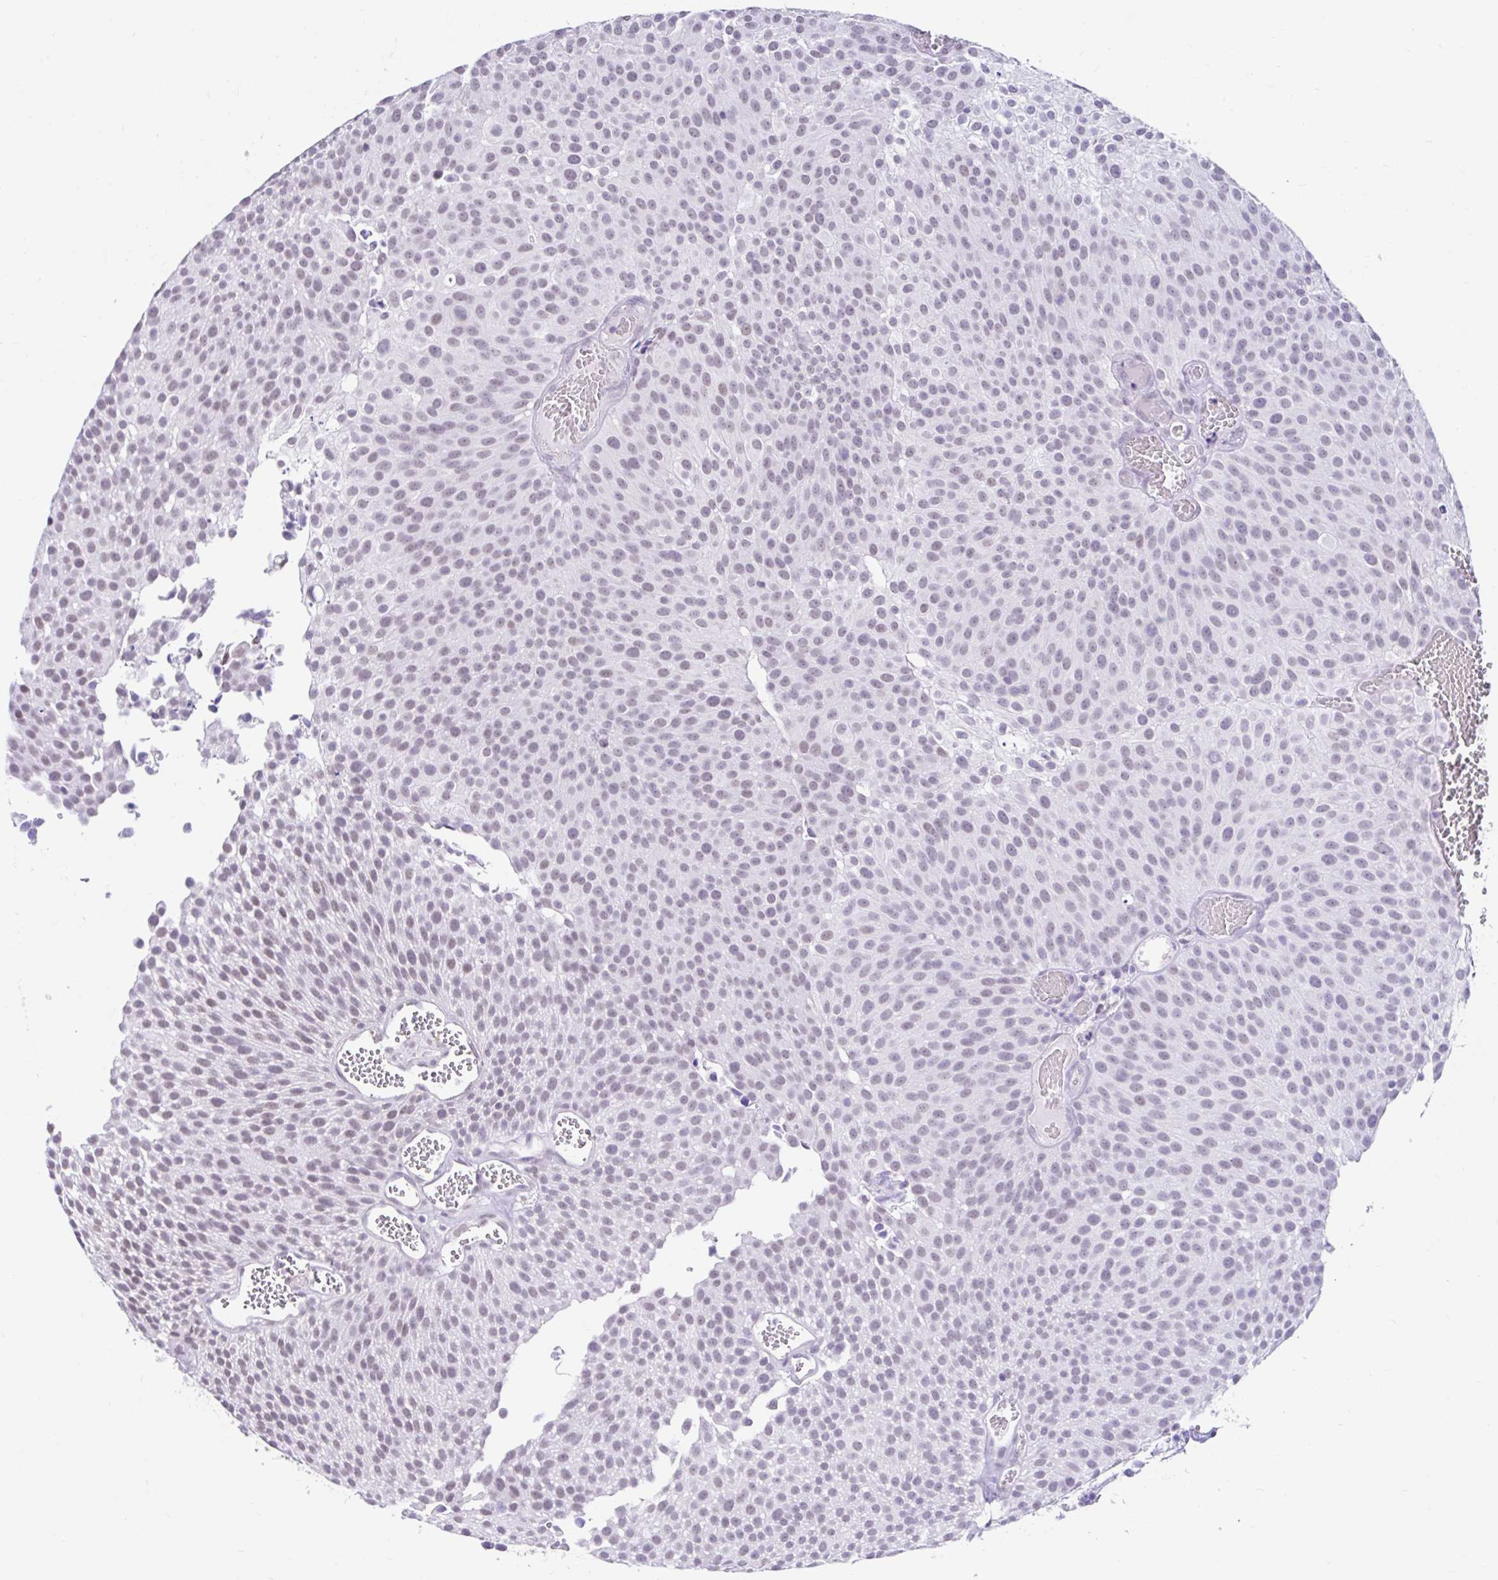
{"staining": {"intensity": "weak", "quantity": "25%-75%", "location": "nuclear"}, "tissue": "urothelial cancer", "cell_type": "Tumor cells", "image_type": "cancer", "snomed": [{"axis": "morphology", "description": "Urothelial carcinoma, Low grade"}, {"axis": "topography", "description": "Urinary bladder"}], "caption": "Urothelial cancer tissue displays weak nuclear positivity in approximately 25%-75% of tumor cells (IHC, brightfield microscopy, high magnification).", "gene": "DCAF17", "patient": {"sex": "female", "age": 79}}